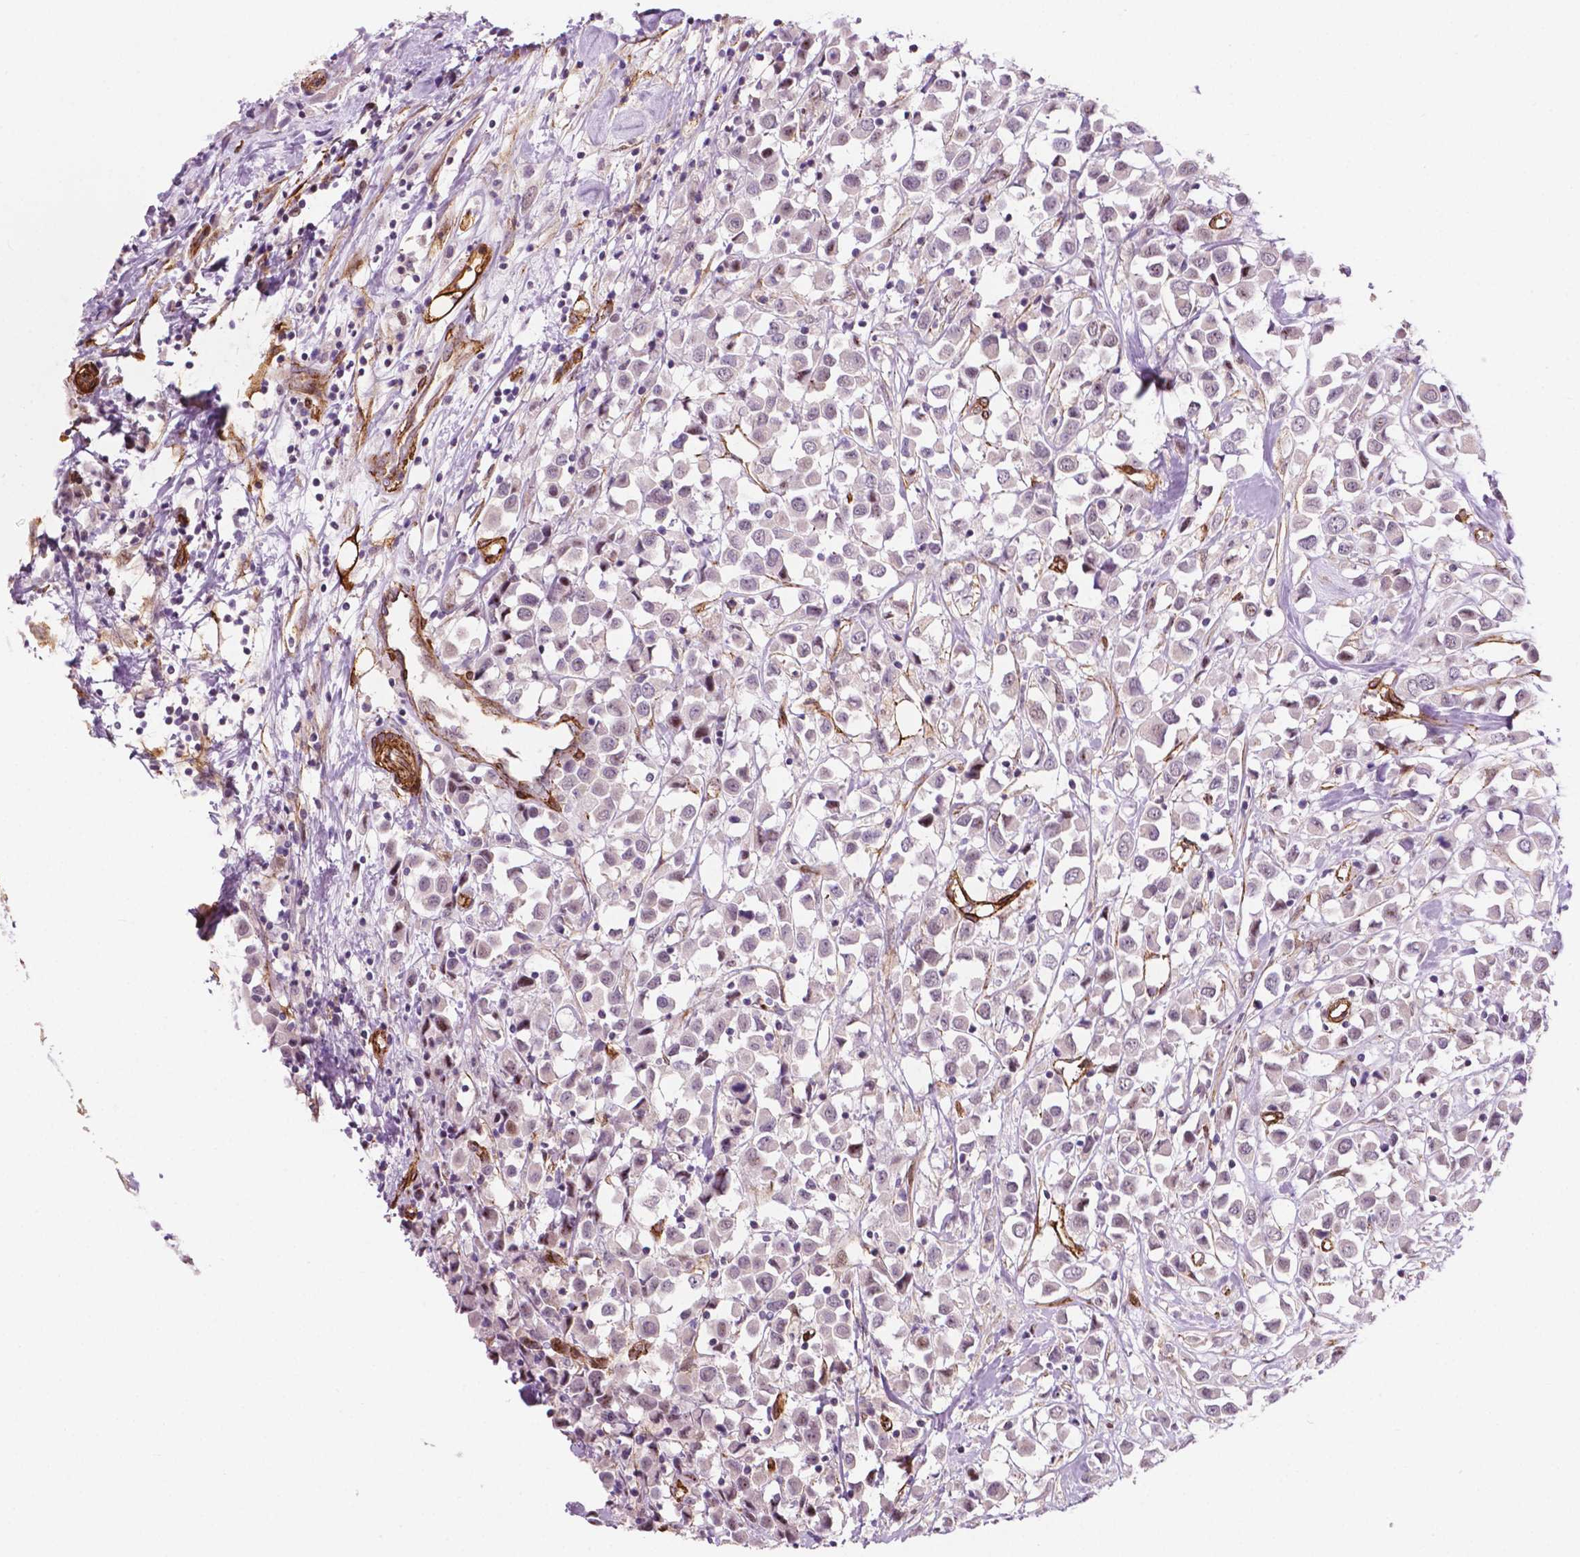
{"staining": {"intensity": "negative", "quantity": "none", "location": "none"}, "tissue": "breast cancer", "cell_type": "Tumor cells", "image_type": "cancer", "snomed": [{"axis": "morphology", "description": "Duct carcinoma"}, {"axis": "topography", "description": "Breast"}], "caption": "Protein analysis of intraductal carcinoma (breast) shows no significant expression in tumor cells. Brightfield microscopy of immunohistochemistry stained with DAB (brown) and hematoxylin (blue), captured at high magnification.", "gene": "EGFL8", "patient": {"sex": "female", "age": 61}}